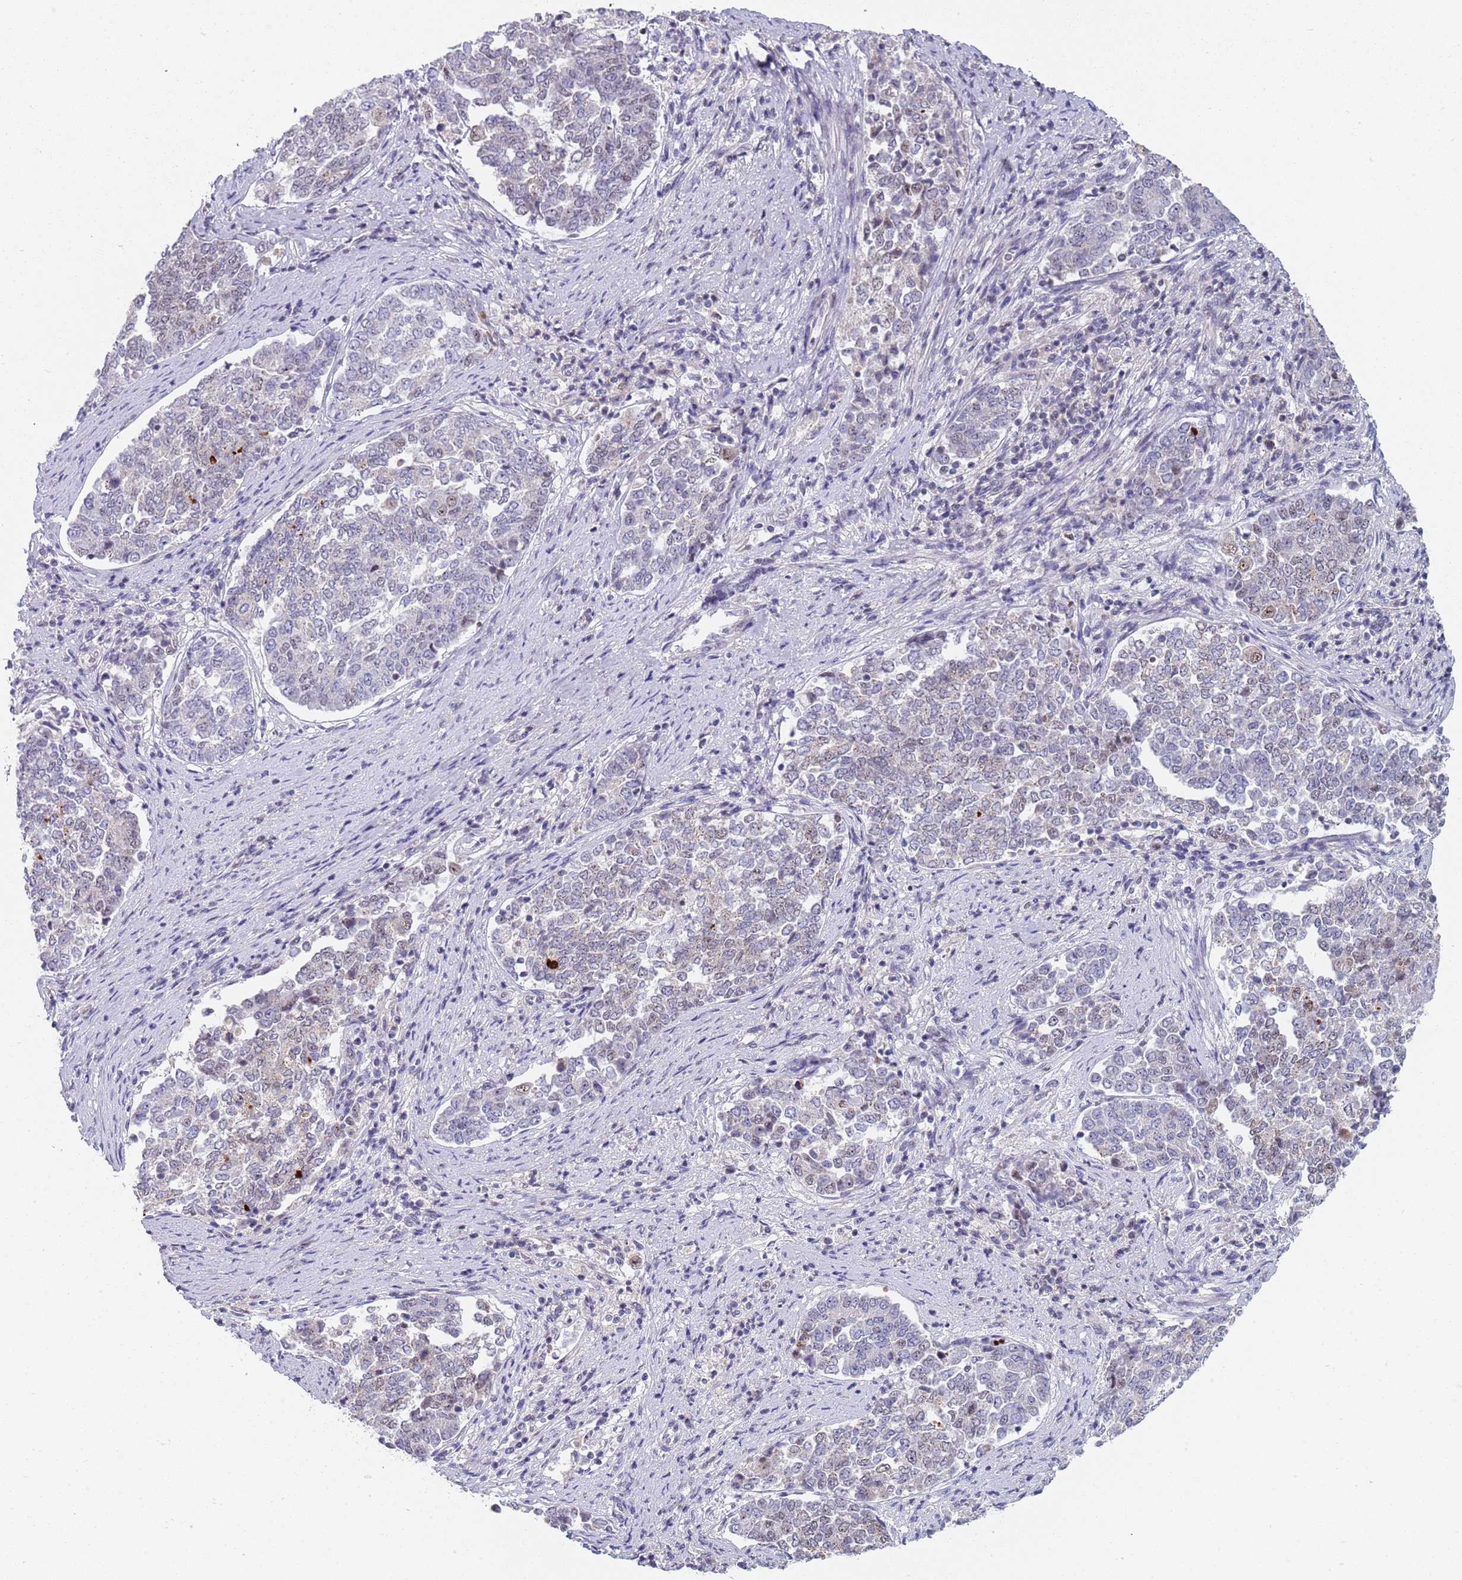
{"staining": {"intensity": "negative", "quantity": "none", "location": "none"}, "tissue": "endometrial cancer", "cell_type": "Tumor cells", "image_type": "cancer", "snomed": [{"axis": "morphology", "description": "Adenocarcinoma, NOS"}, {"axis": "topography", "description": "Endometrium"}], "caption": "Image shows no protein expression in tumor cells of endometrial cancer (adenocarcinoma) tissue.", "gene": "PLCL2", "patient": {"sex": "female", "age": 80}}